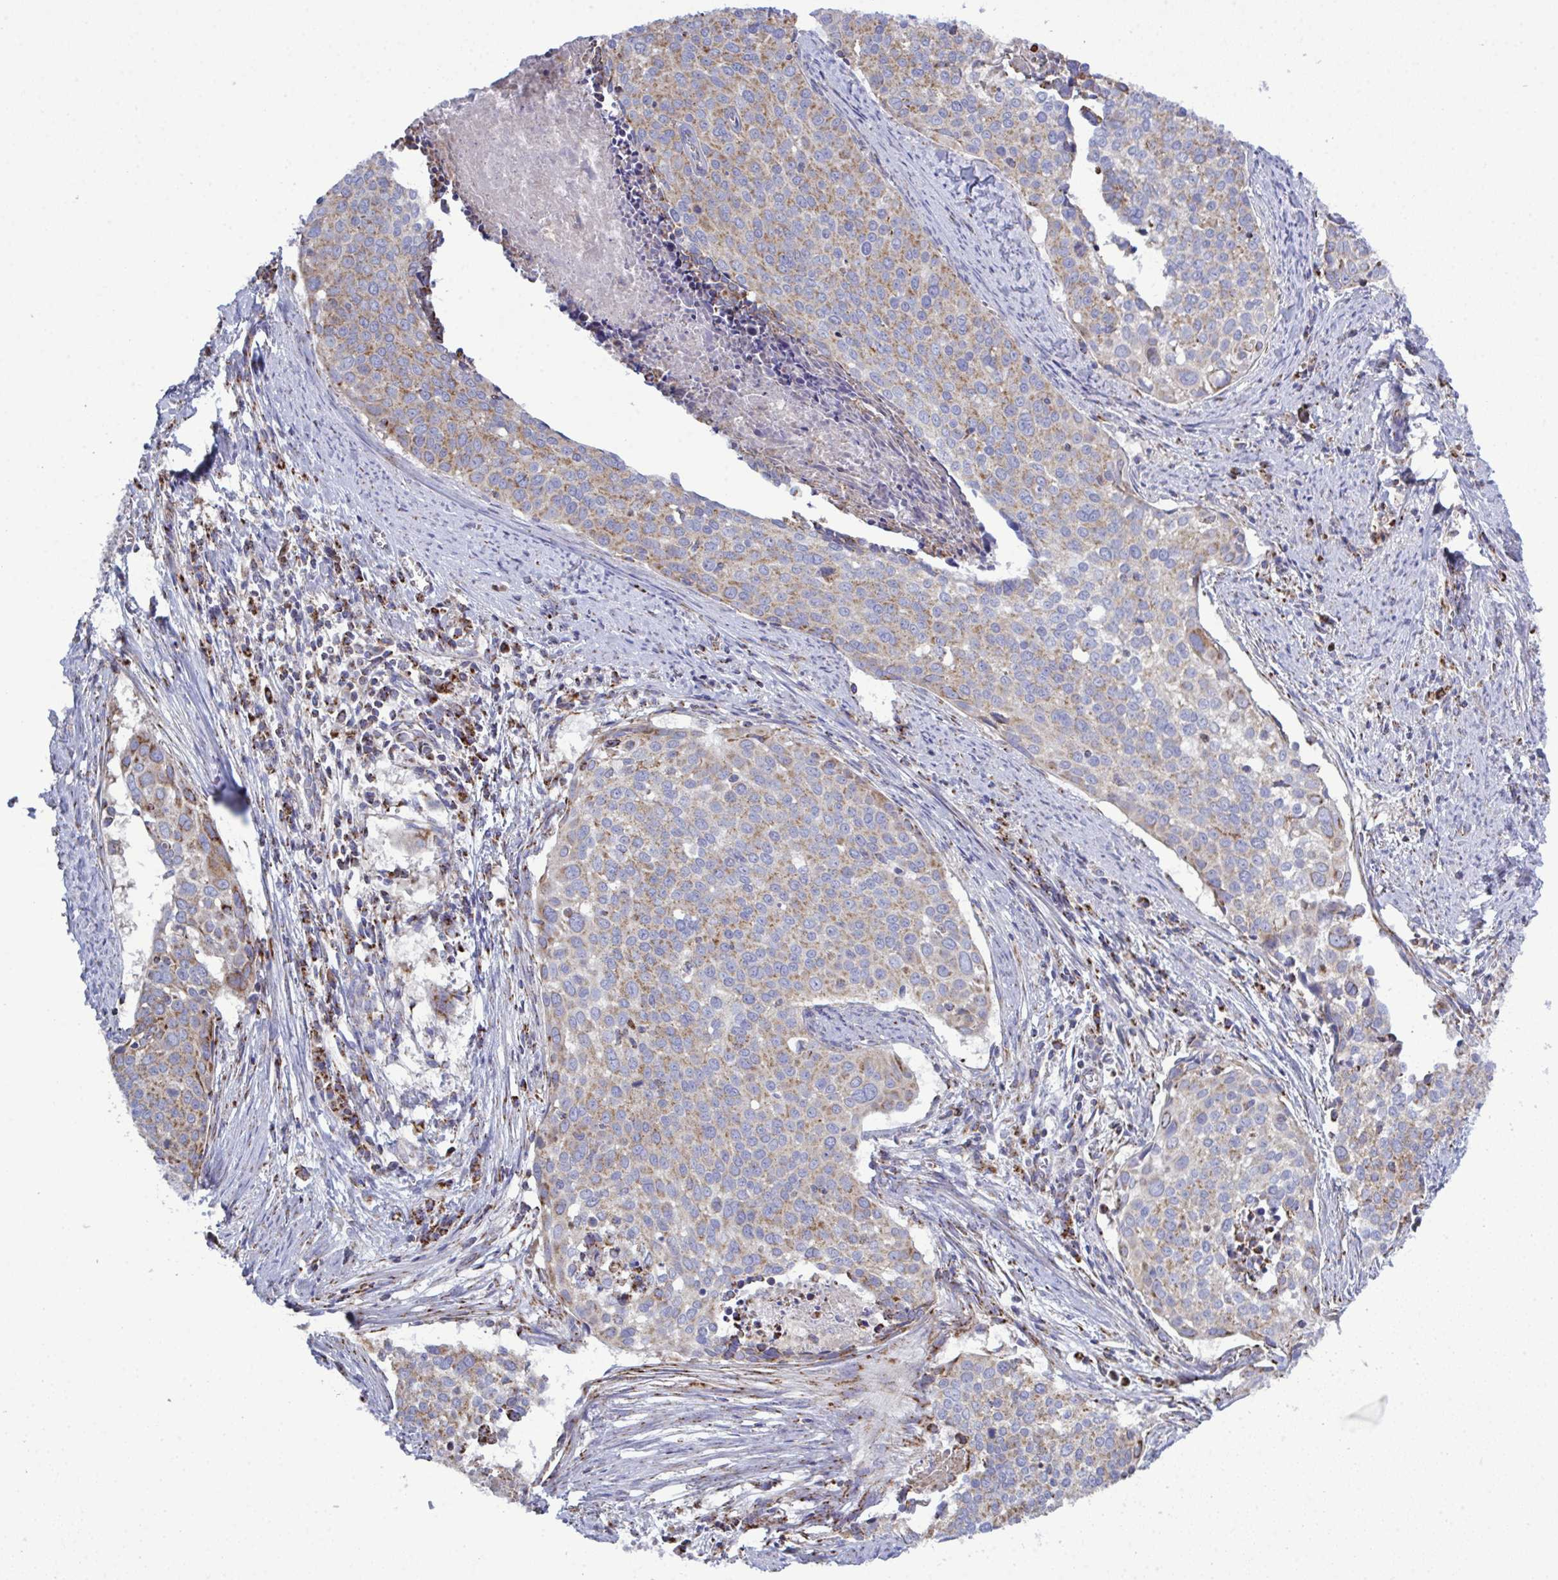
{"staining": {"intensity": "moderate", "quantity": ">75%", "location": "cytoplasmic/membranous"}, "tissue": "cervical cancer", "cell_type": "Tumor cells", "image_type": "cancer", "snomed": [{"axis": "morphology", "description": "Squamous cell carcinoma, NOS"}, {"axis": "topography", "description": "Cervix"}], "caption": "DAB immunohistochemical staining of cervical cancer (squamous cell carcinoma) shows moderate cytoplasmic/membranous protein staining in approximately >75% of tumor cells.", "gene": "CSDE1", "patient": {"sex": "female", "age": 39}}